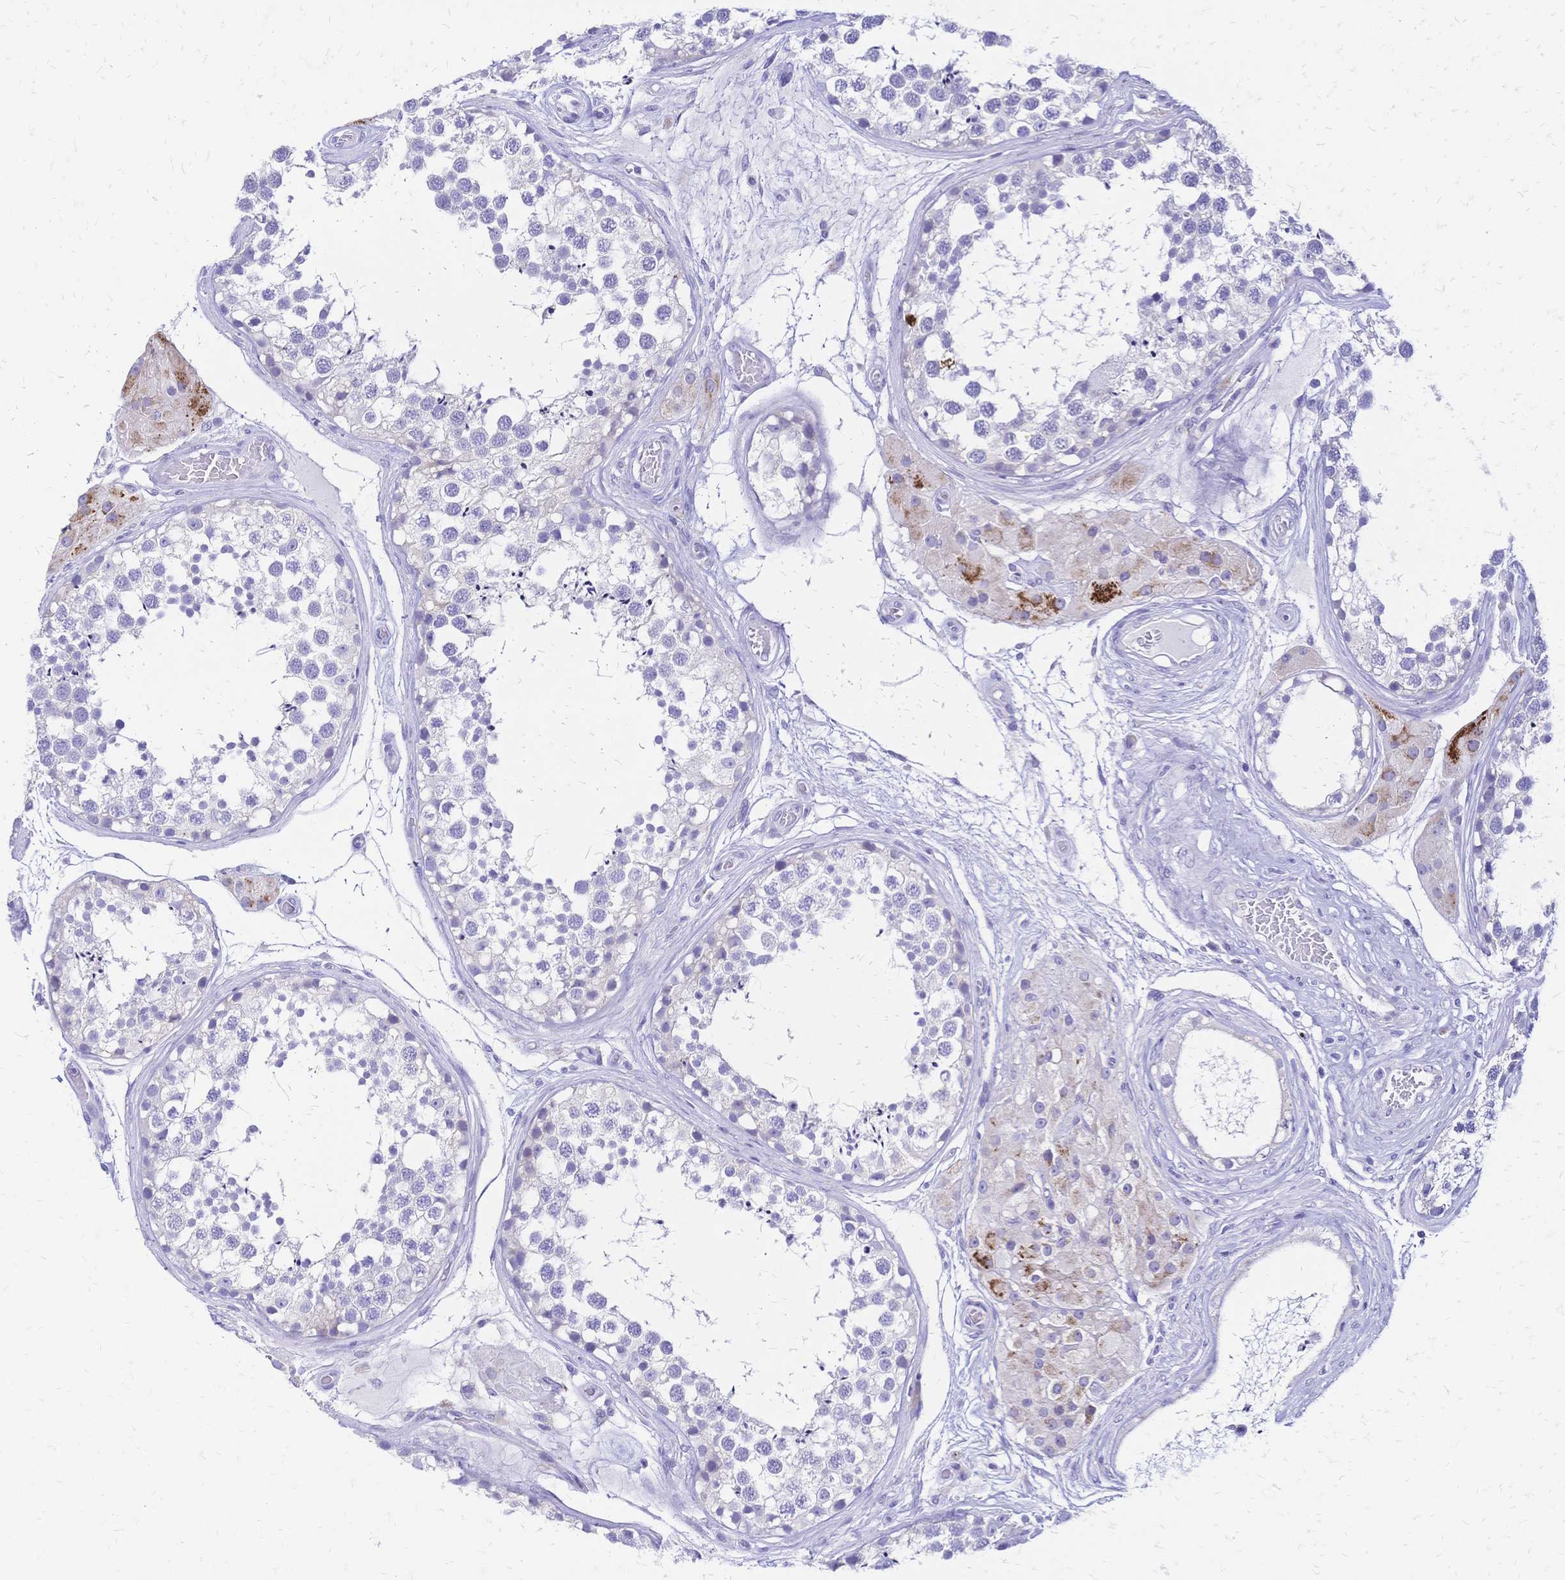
{"staining": {"intensity": "negative", "quantity": "none", "location": "none"}, "tissue": "testis", "cell_type": "Cells in seminiferous ducts", "image_type": "normal", "snomed": [{"axis": "morphology", "description": "Normal tissue, NOS"}, {"axis": "morphology", "description": "Seminoma, NOS"}, {"axis": "topography", "description": "Testis"}], "caption": "Immunohistochemistry of unremarkable testis reveals no positivity in cells in seminiferous ducts. (DAB (3,3'-diaminobenzidine) immunohistochemistry with hematoxylin counter stain).", "gene": "GRB7", "patient": {"sex": "male", "age": 65}}